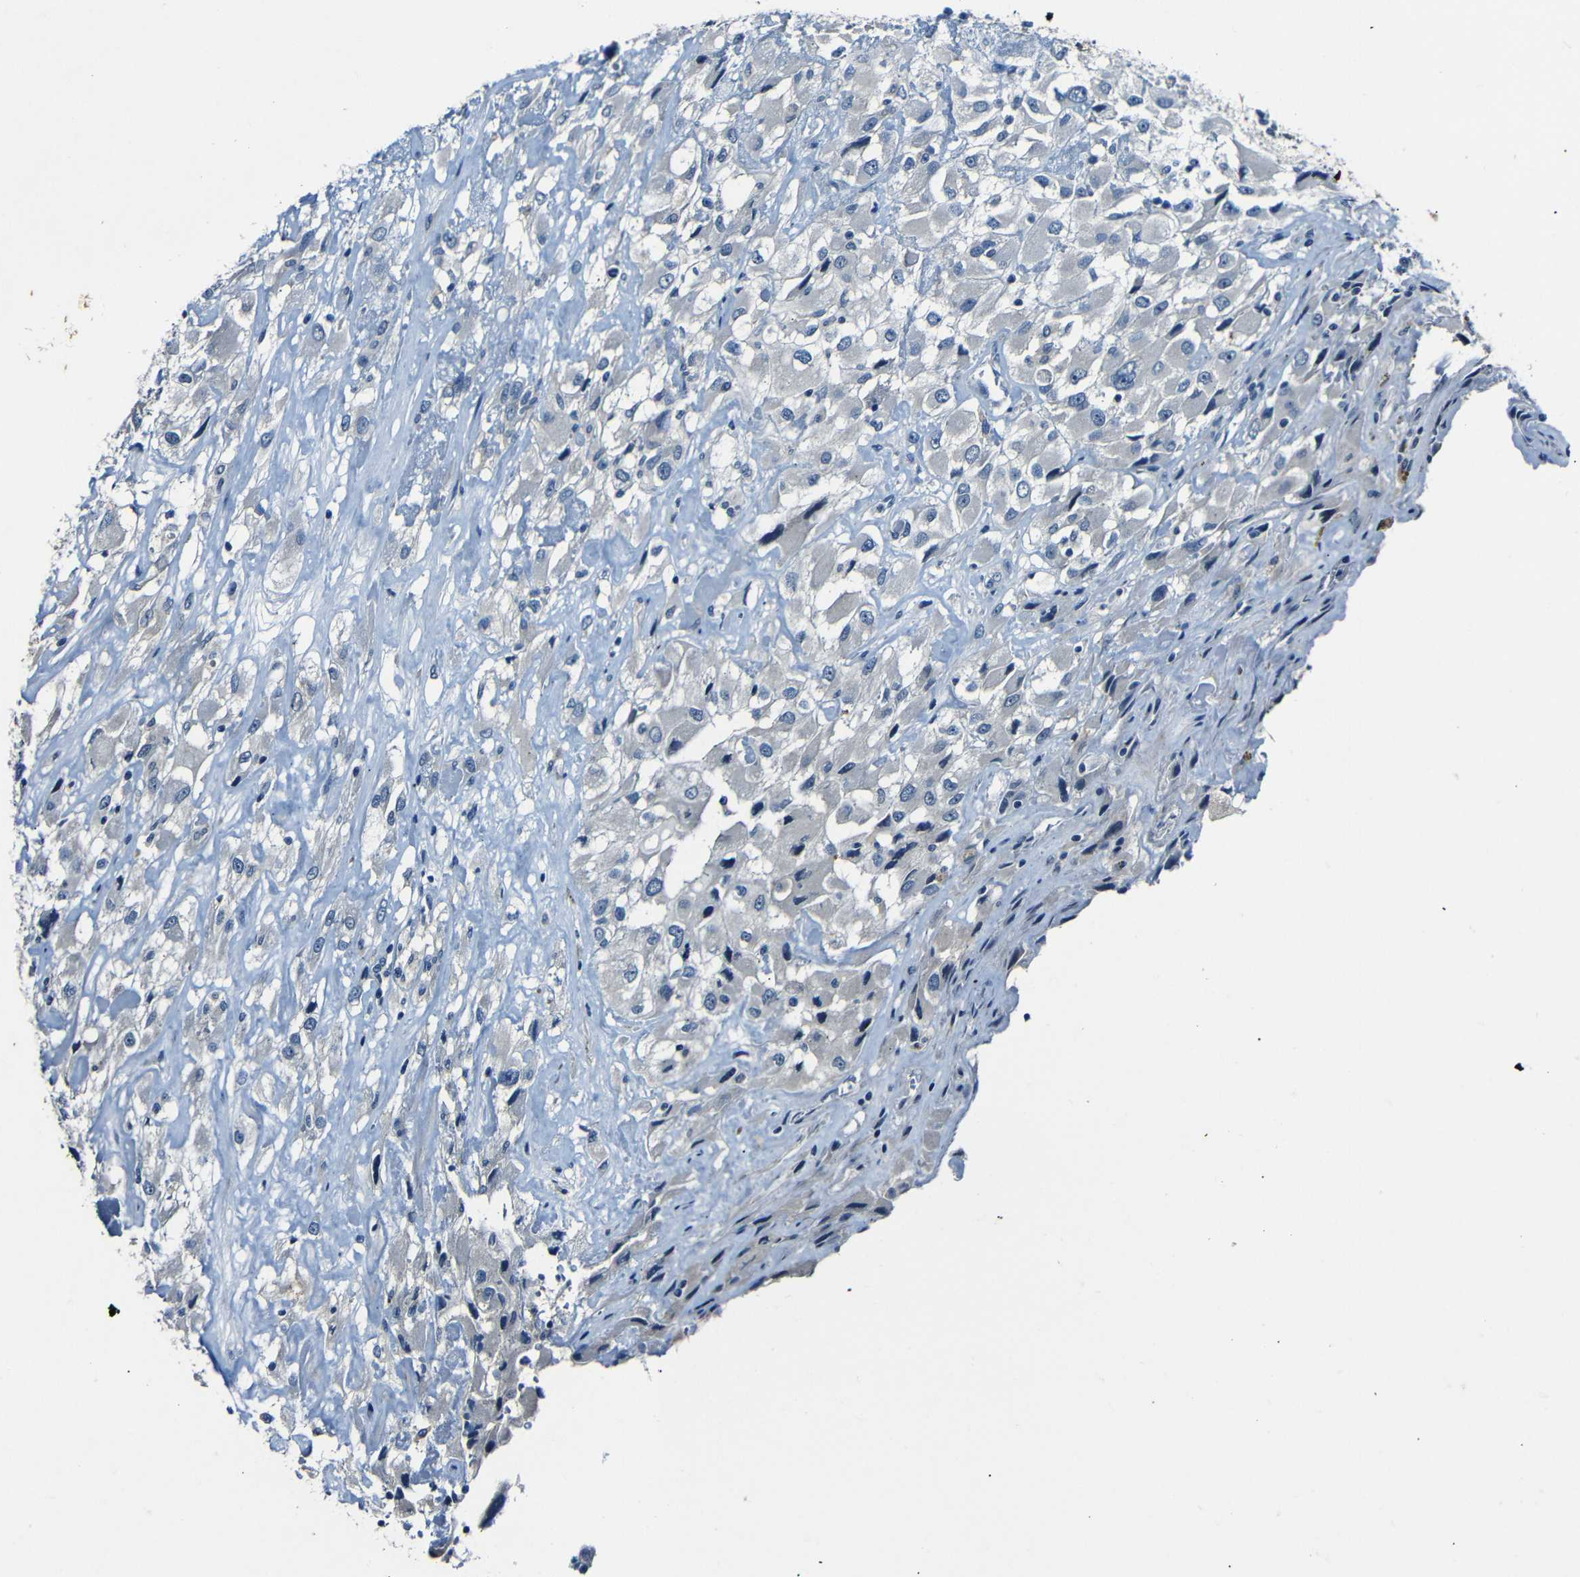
{"staining": {"intensity": "weak", "quantity": "<25%", "location": "cytoplasmic/membranous"}, "tissue": "renal cancer", "cell_type": "Tumor cells", "image_type": "cancer", "snomed": [{"axis": "morphology", "description": "Adenocarcinoma, NOS"}, {"axis": "topography", "description": "Kidney"}], "caption": "Immunohistochemical staining of renal cancer reveals no significant positivity in tumor cells.", "gene": "ANK3", "patient": {"sex": "female", "age": 52}}